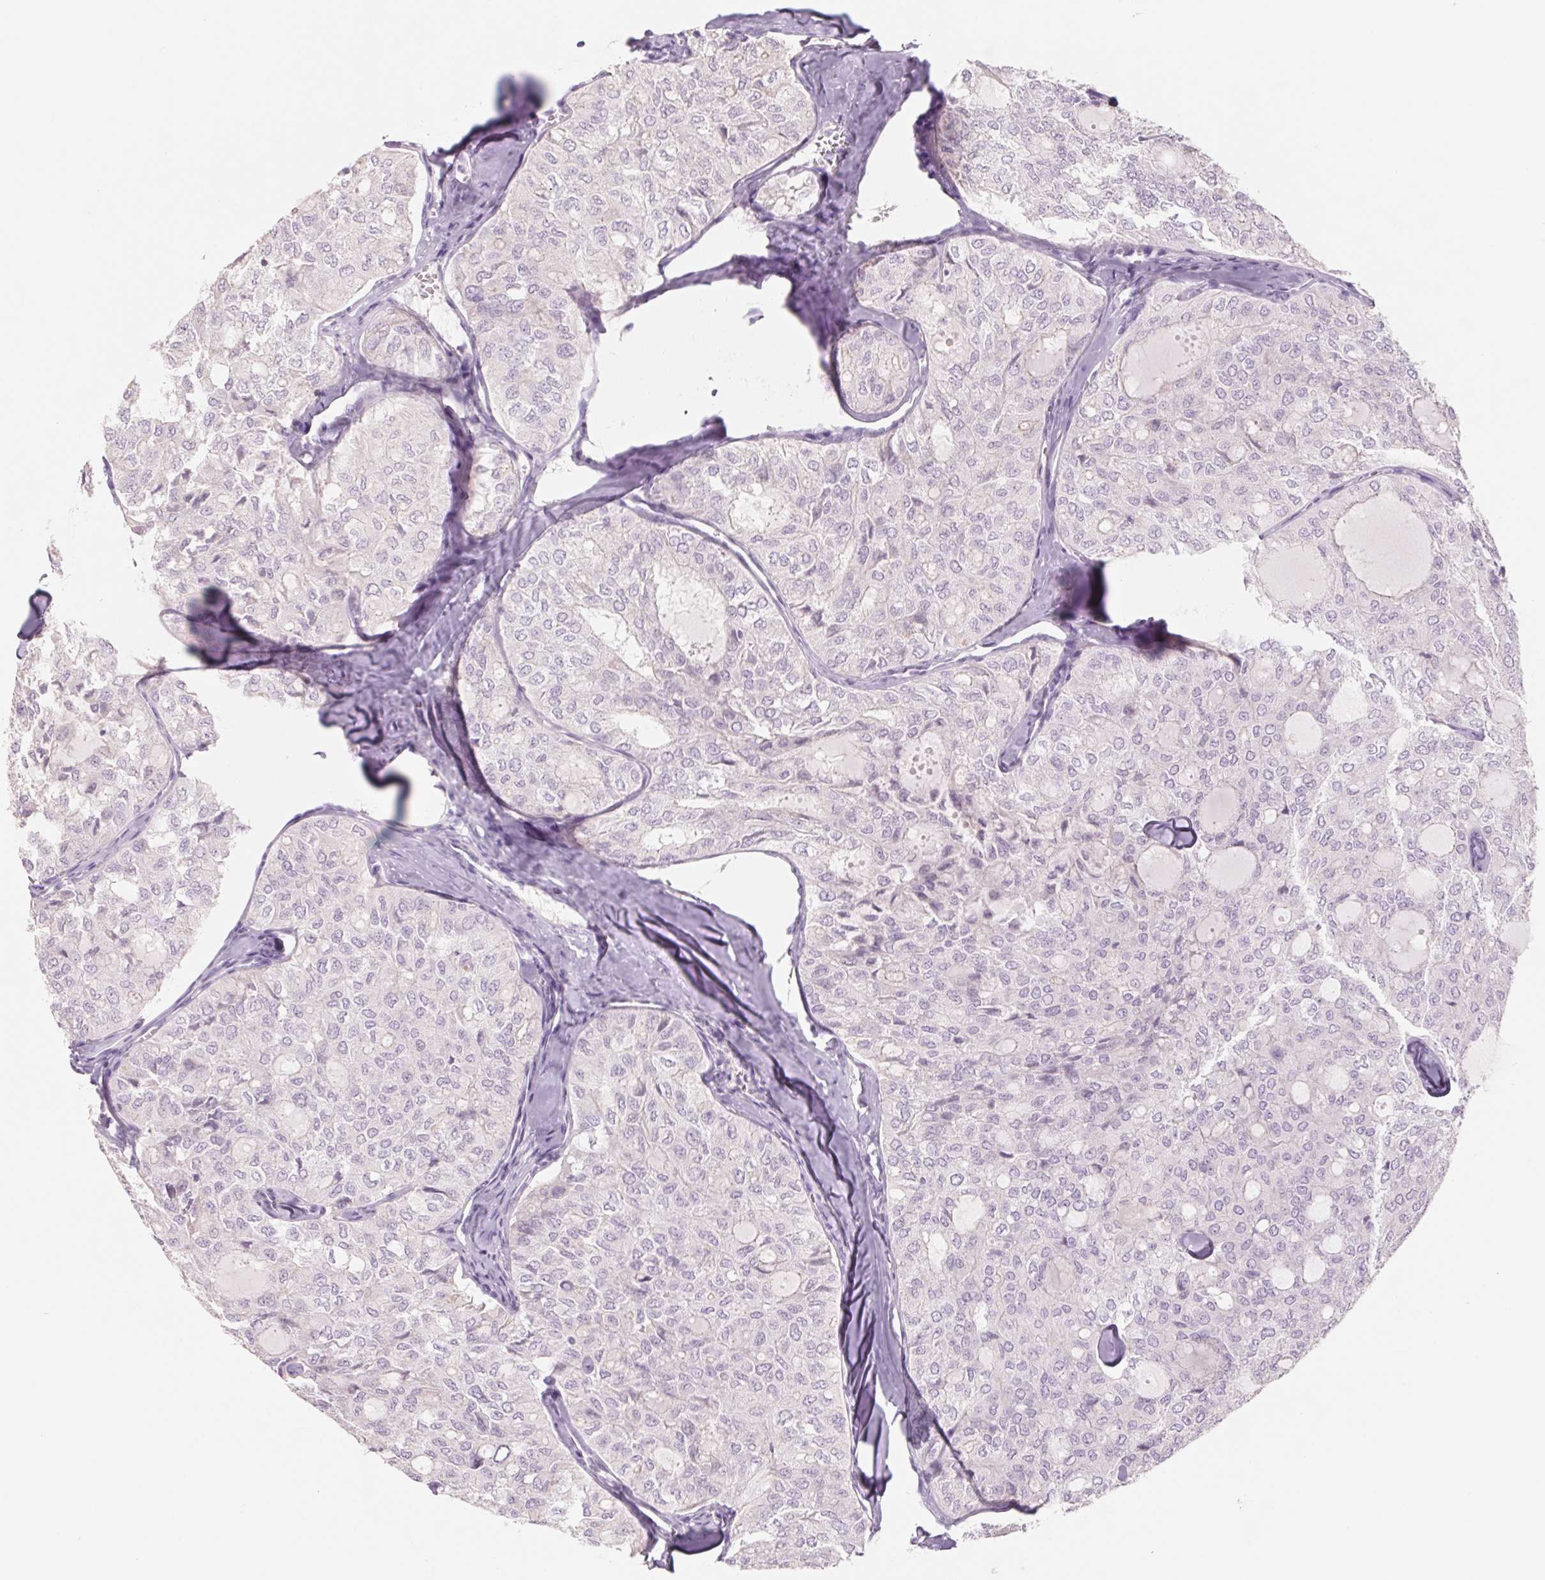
{"staining": {"intensity": "negative", "quantity": "none", "location": "none"}, "tissue": "thyroid cancer", "cell_type": "Tumor cells", "image_type": "cancer", "snomed": [{"axis": "morphology", "description": "Follicular adenoma carcinoma, NOS"}, {"axis": "topography", "description": "Thyroid gland"}], "caption": "A micrograph of human follicular adenoma carcinoma (thyroid) is negative for staining in tumor cells.", "gene": "POU1F1", "patient": {"sex": "male", "age": 75}}